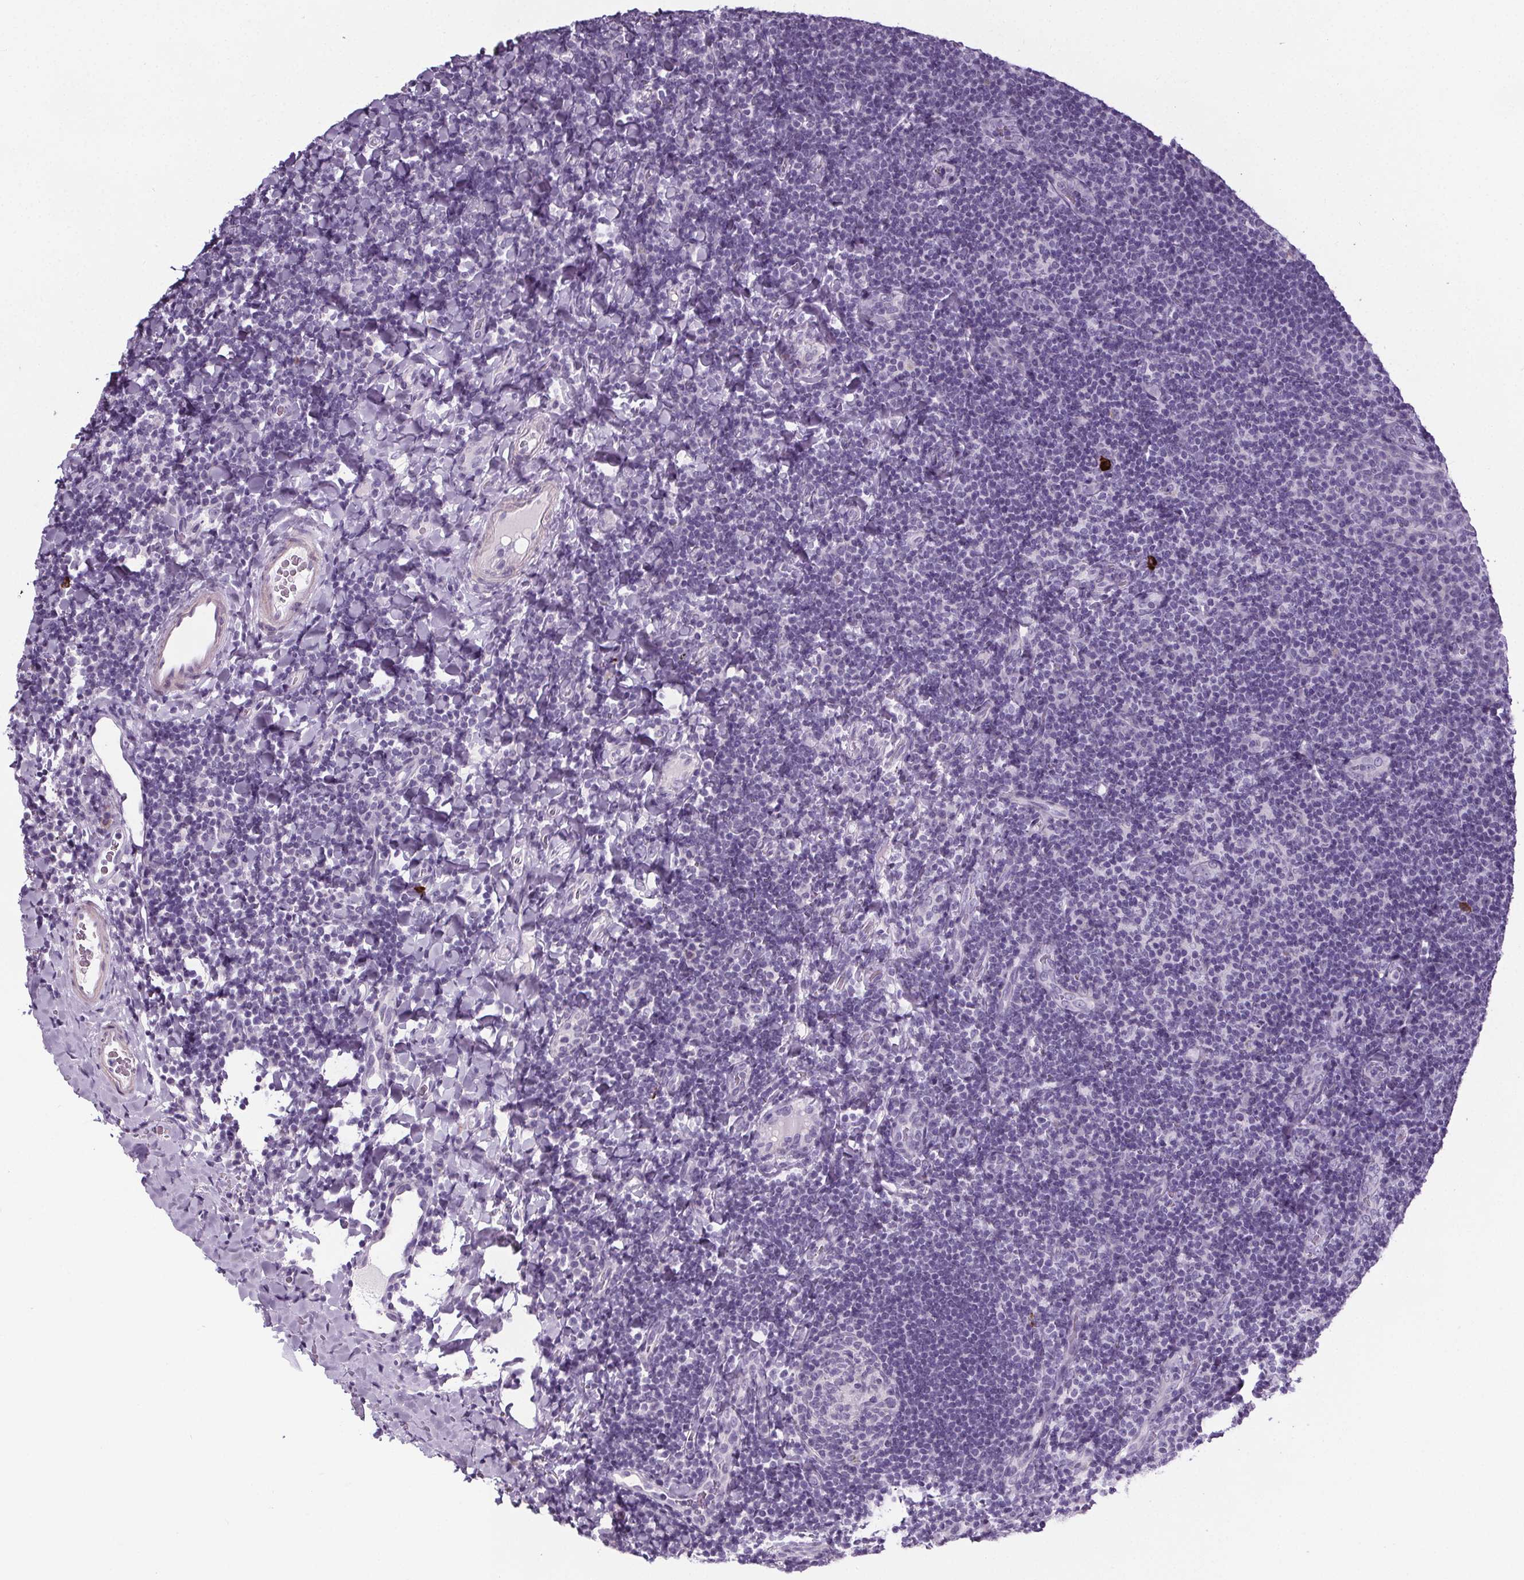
{"staining": {"intensity": "negative", "quantity": "none", "location": "none"}, "tissue": "tonsil", "cell_type": "Germinal center cells", "image_type": "normal", "snomed": [{"axis": "morphology", "description": "Normal tissue, NOS"}, {"axis": "topography", "description": "Tonsil"}], "caption": "Immunohistochemical staining of benign human tonsil reveals no significant staining in germinal center cells.", "gene": "ELAVL2", "patient": {"sex": "male", "age": 17}}